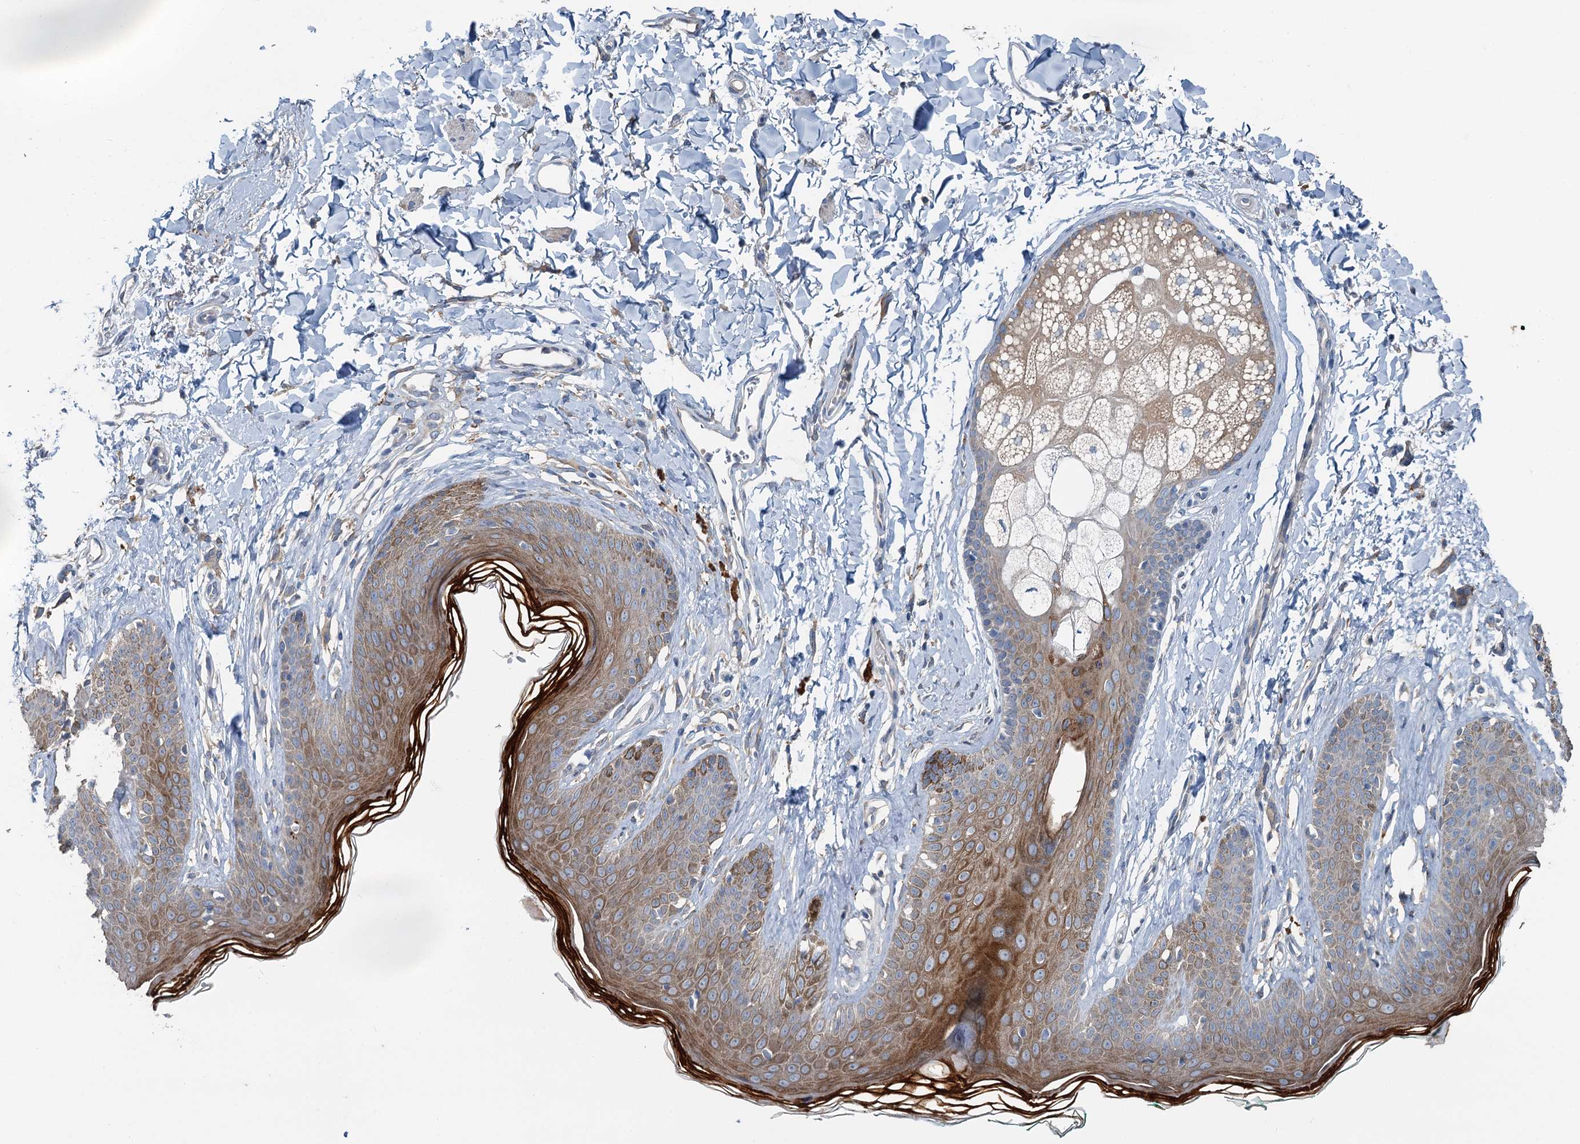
{"staining": {"intensity": "moderate", "quantity": "25%-75%", "location": "cytoplasmic/membranous"}, "tissue": "skin", "cell_type": "Epidermal cells", "image_type": "normal", "snomed": [{"axis": "morphology", "description": "Normal tissue, NOS"}, {"axis": "morphology", "description": "Squamous cell carcinoma, NOS"}, {"axis": "topography", "description": "Vulva"}], "caption": "Immunohistochemistry image of unremarkable skin: skin stained using immunohistochemistry (IHC) demonstrates medium levels of moderate protein expression localized specifically in the cytoplasmic/membranous of epidermal cells, appearing as a cytoplasmic/membranous brown color.", "gene": "C6orf120", "patient": {"sex": "female", "age": 85}}